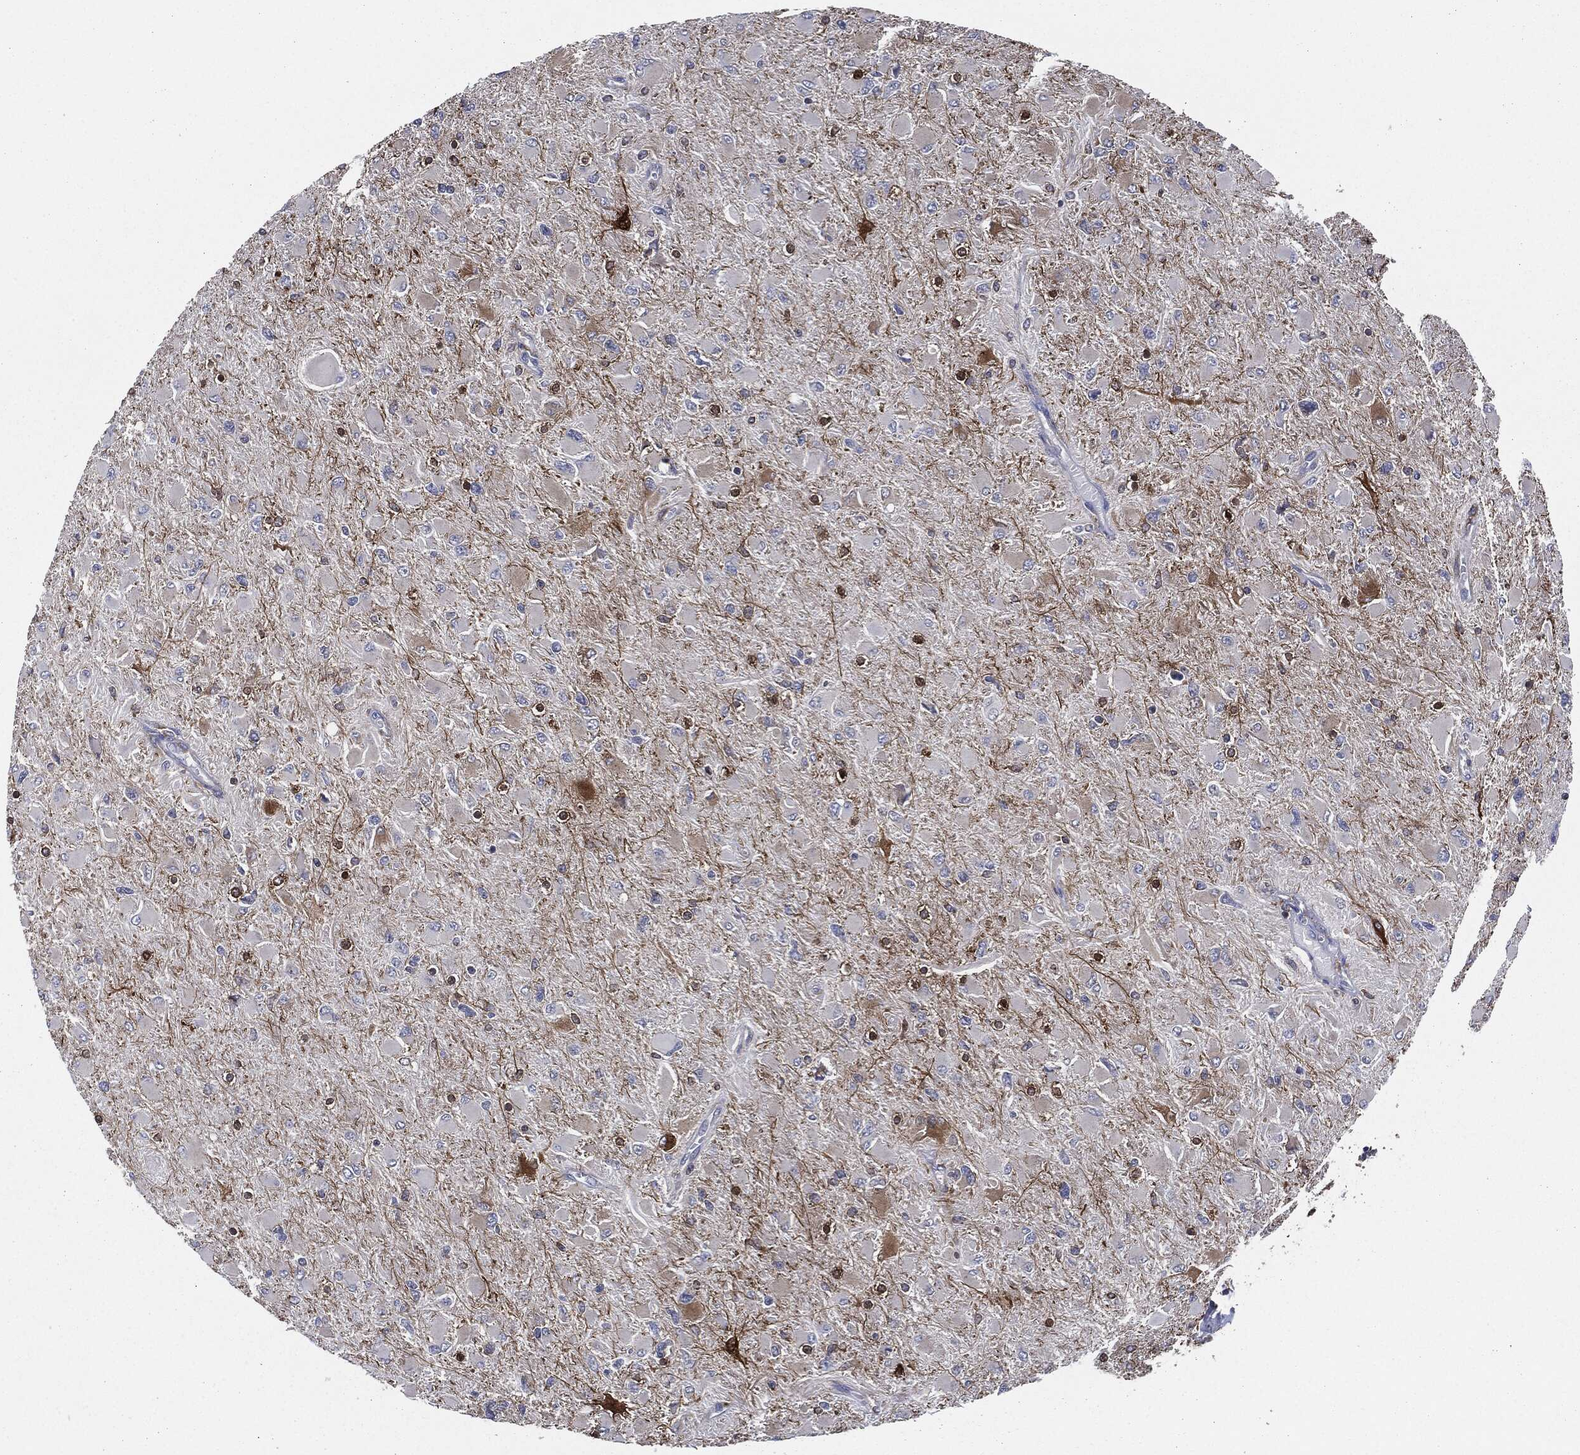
{"staining": {"intensity": "moderate", "quantity": "<25%", "location": "cytoplasmic/membranous"}, "tissue": "glioma", "cell_type": "Tumor cells", "image_type": "cancer", "snomed": [{"axis": "morphology", "description": "Glioma, malignant, High grade"}, {"axis": "topography", "description": "Cerebral cortex"}], "caption": "This is an image of immunohistochemistry (IHC) staining of glioma, which shows moderate staining in the cytoplasmic/membranous of tumor cells.", "gene": "TMEM11", "patient": {"sex": "female", "age": 36}}